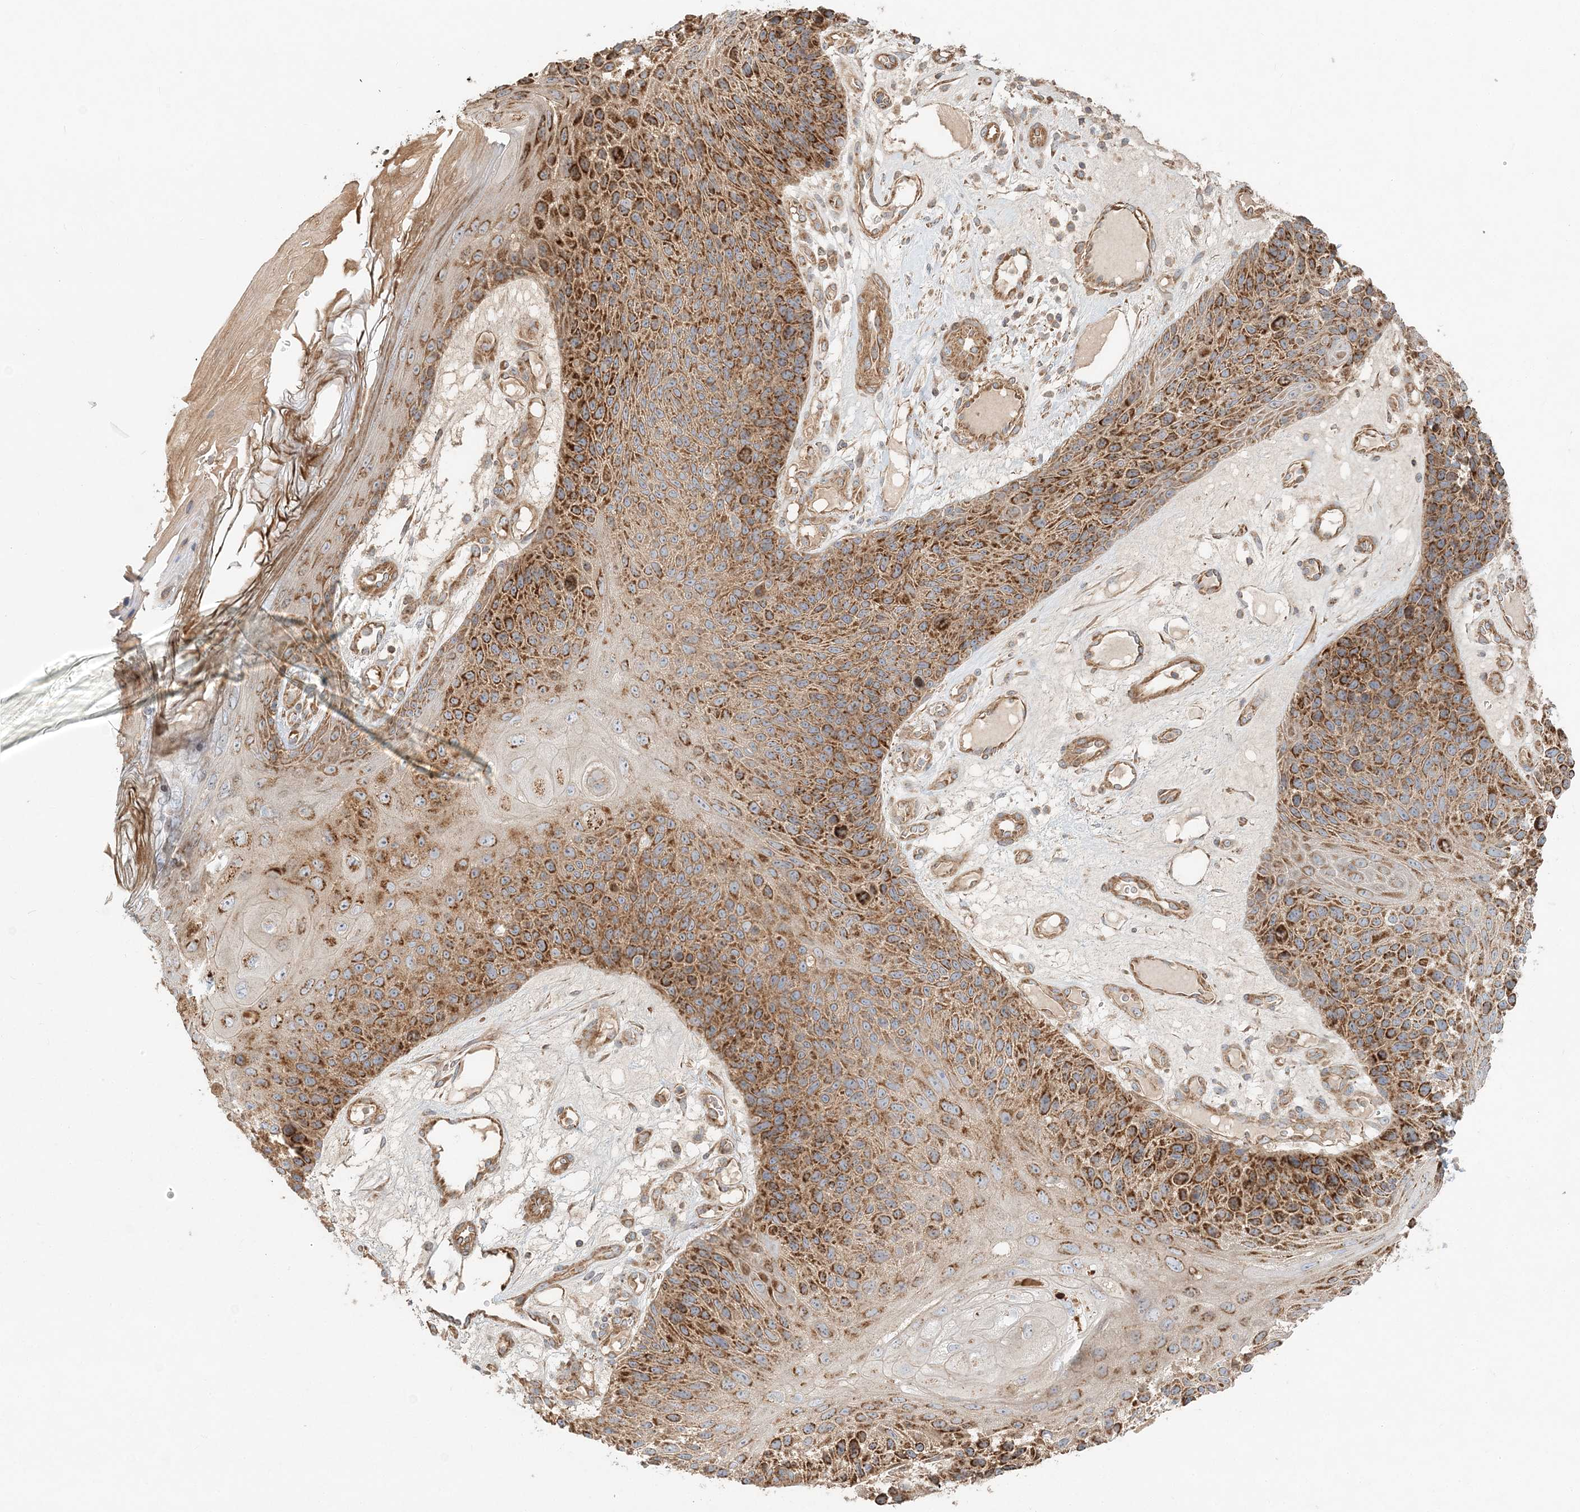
{"staining": {"intensity": "strong", "quantity": ">75%", "location": "cytoplasmic/membranous"}, "tissue": "skin cancer", "cell_type": "Tumor cells", "image_type": "cancer", "snomed": [{"axis": "morphology", "description": "Squamous cell carcinoma, NOS"}, {"axis": "topography", "description": "Skin"}], "caption": "This micrograph demonstrates immunohistochemistry staining of human skin cancer (squamous cell carcinoma), with high strong cytoplasmic/membranous expression in approximately >75% of tumor cells.", "gene": "KIAA0232", "patient": {"sex": "female", "age": 88}}